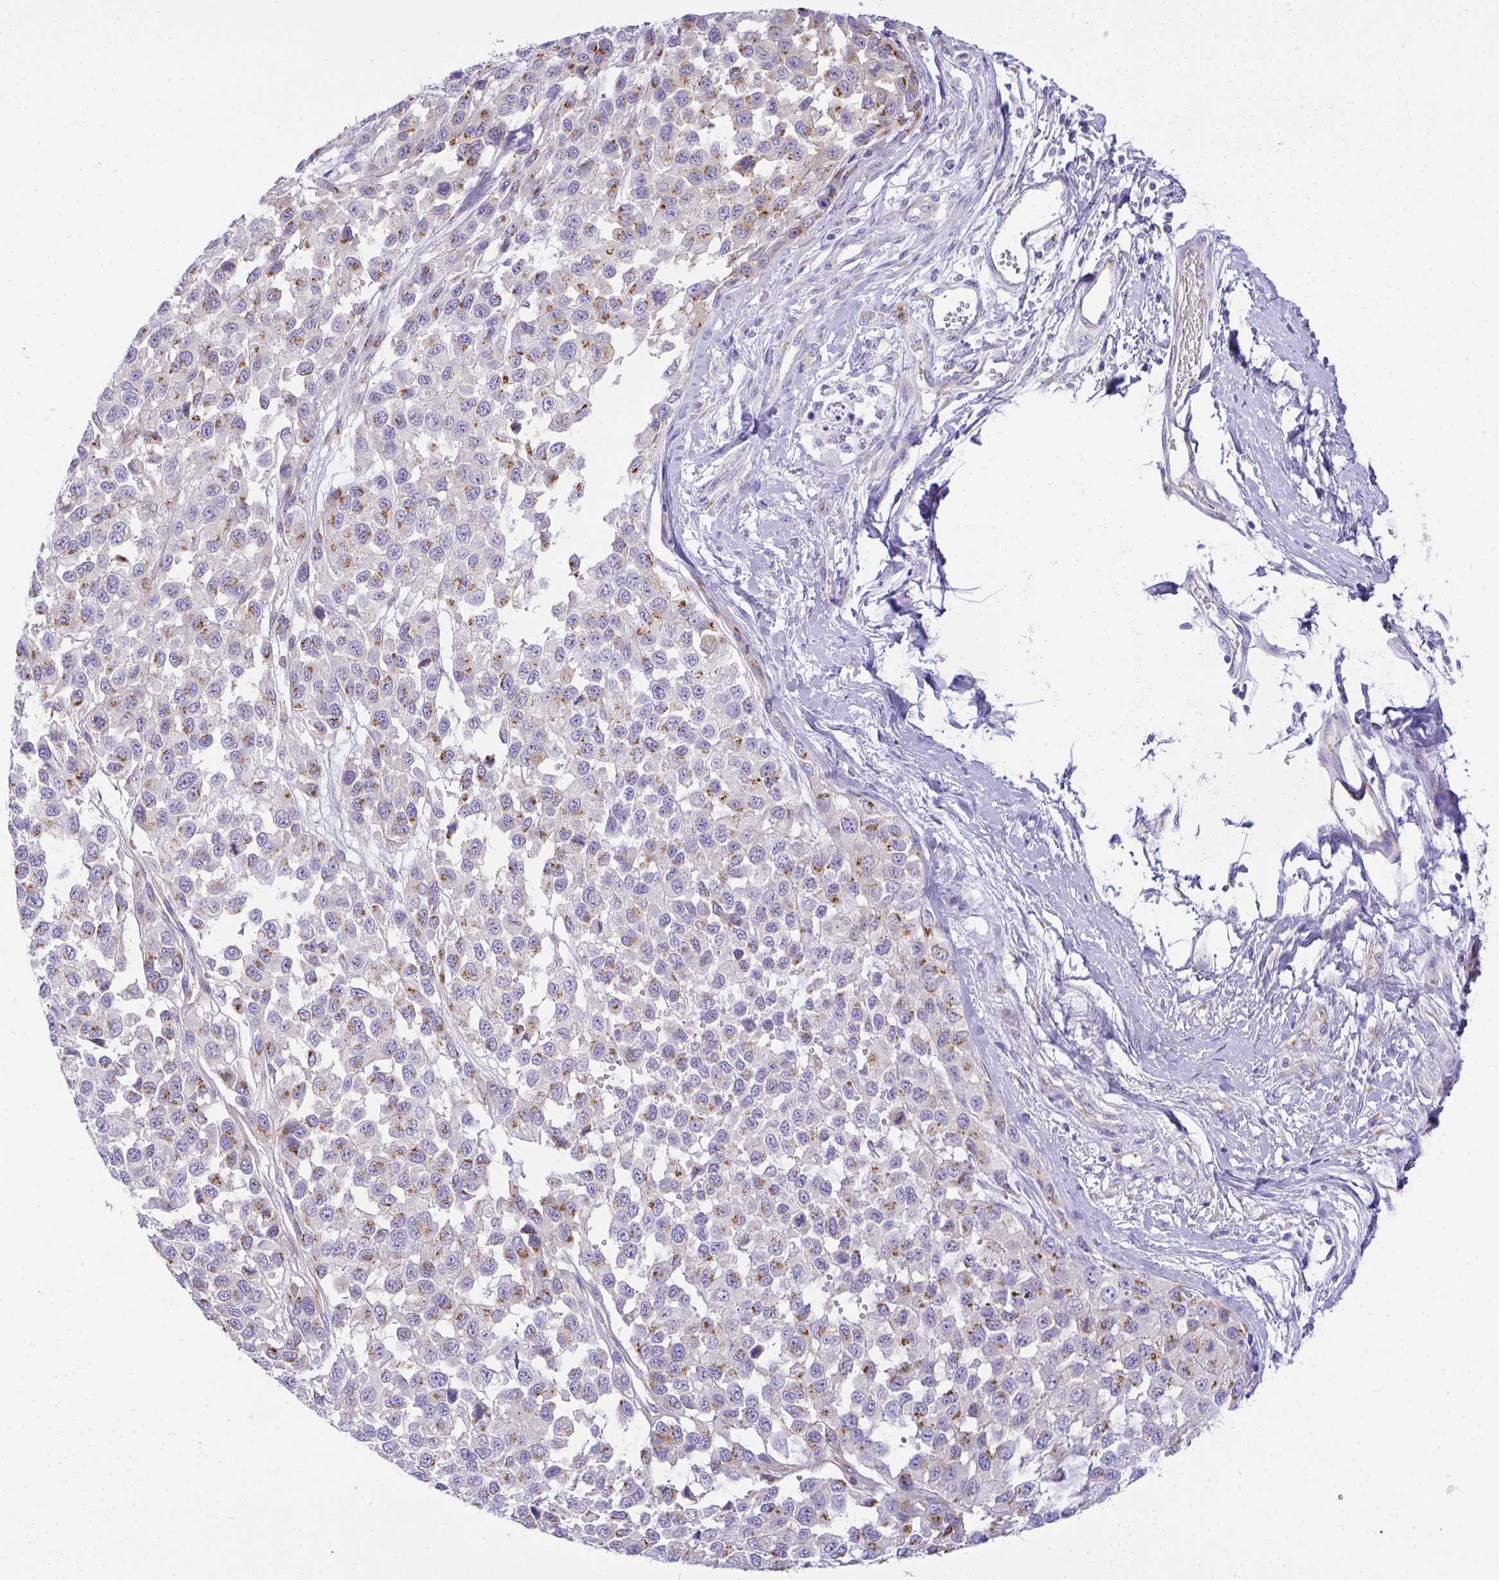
{"staining": {"intensity": "moderate", "quantity": "25%-75%", "location": "cytoplasmic/membranous"}, "tissue": "melanoma", "cell_type": "Tumor cells", "image_type": "cancer", "snomed": [{"axis": "morphology", "description": "Malignant melanoma, NOS"}, {"axis": "topography", "description": "Skin"}], "caption": "IHC image of melanoma stained for a protein (brown), which exhibits medium levels of moderate cytoplasmic/membranous staining in about 25%-75% of tumor cells.", "gene": "FAM177A1", "patient": {"sex": "male", "age": 62}}